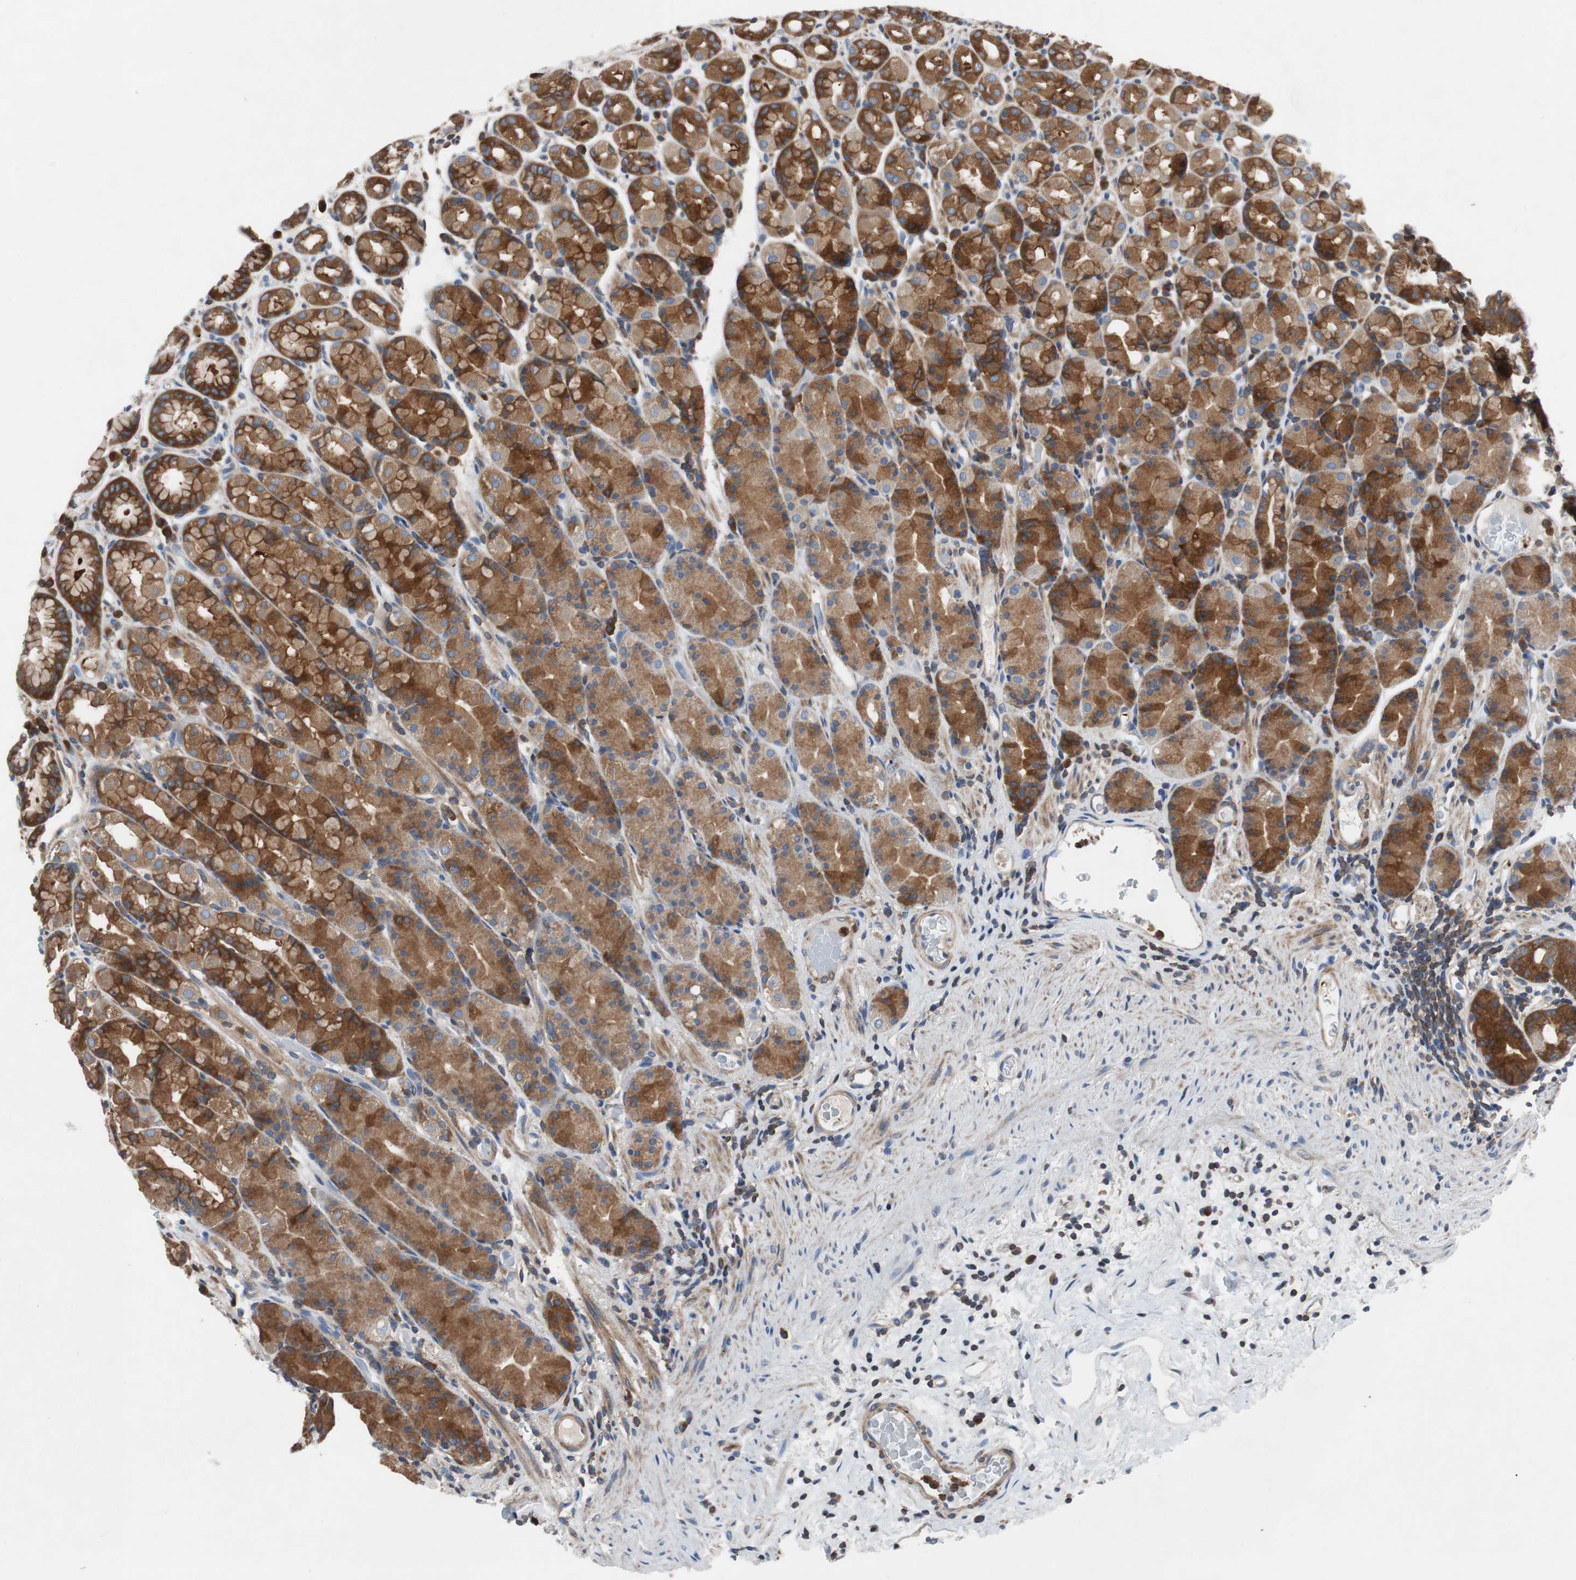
{"staining": {"intensity": "strong", "quantity": ">75%", "location": "cytoplasmic/membranous"}, "tissue": "stomach", "cell_type": "Glandular cells", "image_type": "normal", "snomed": [{"axis": "morphology", "description": "Normal tissue, NOS"}, {"axis": "topography", "description": "Stomach, upper"}], "caption": "The micrograph exhibits a brown stain indicating the presence of a protein in the cytoplasmic/membranous of glandular cells in stomach. The staining was performed using DAB to visualize the protein expression in brown, while the nuclei were stained in blue with hematoxylin (Magnification: 20x).", "gene": "GYS1", "patient": {"sex": "male", "age": 68}}